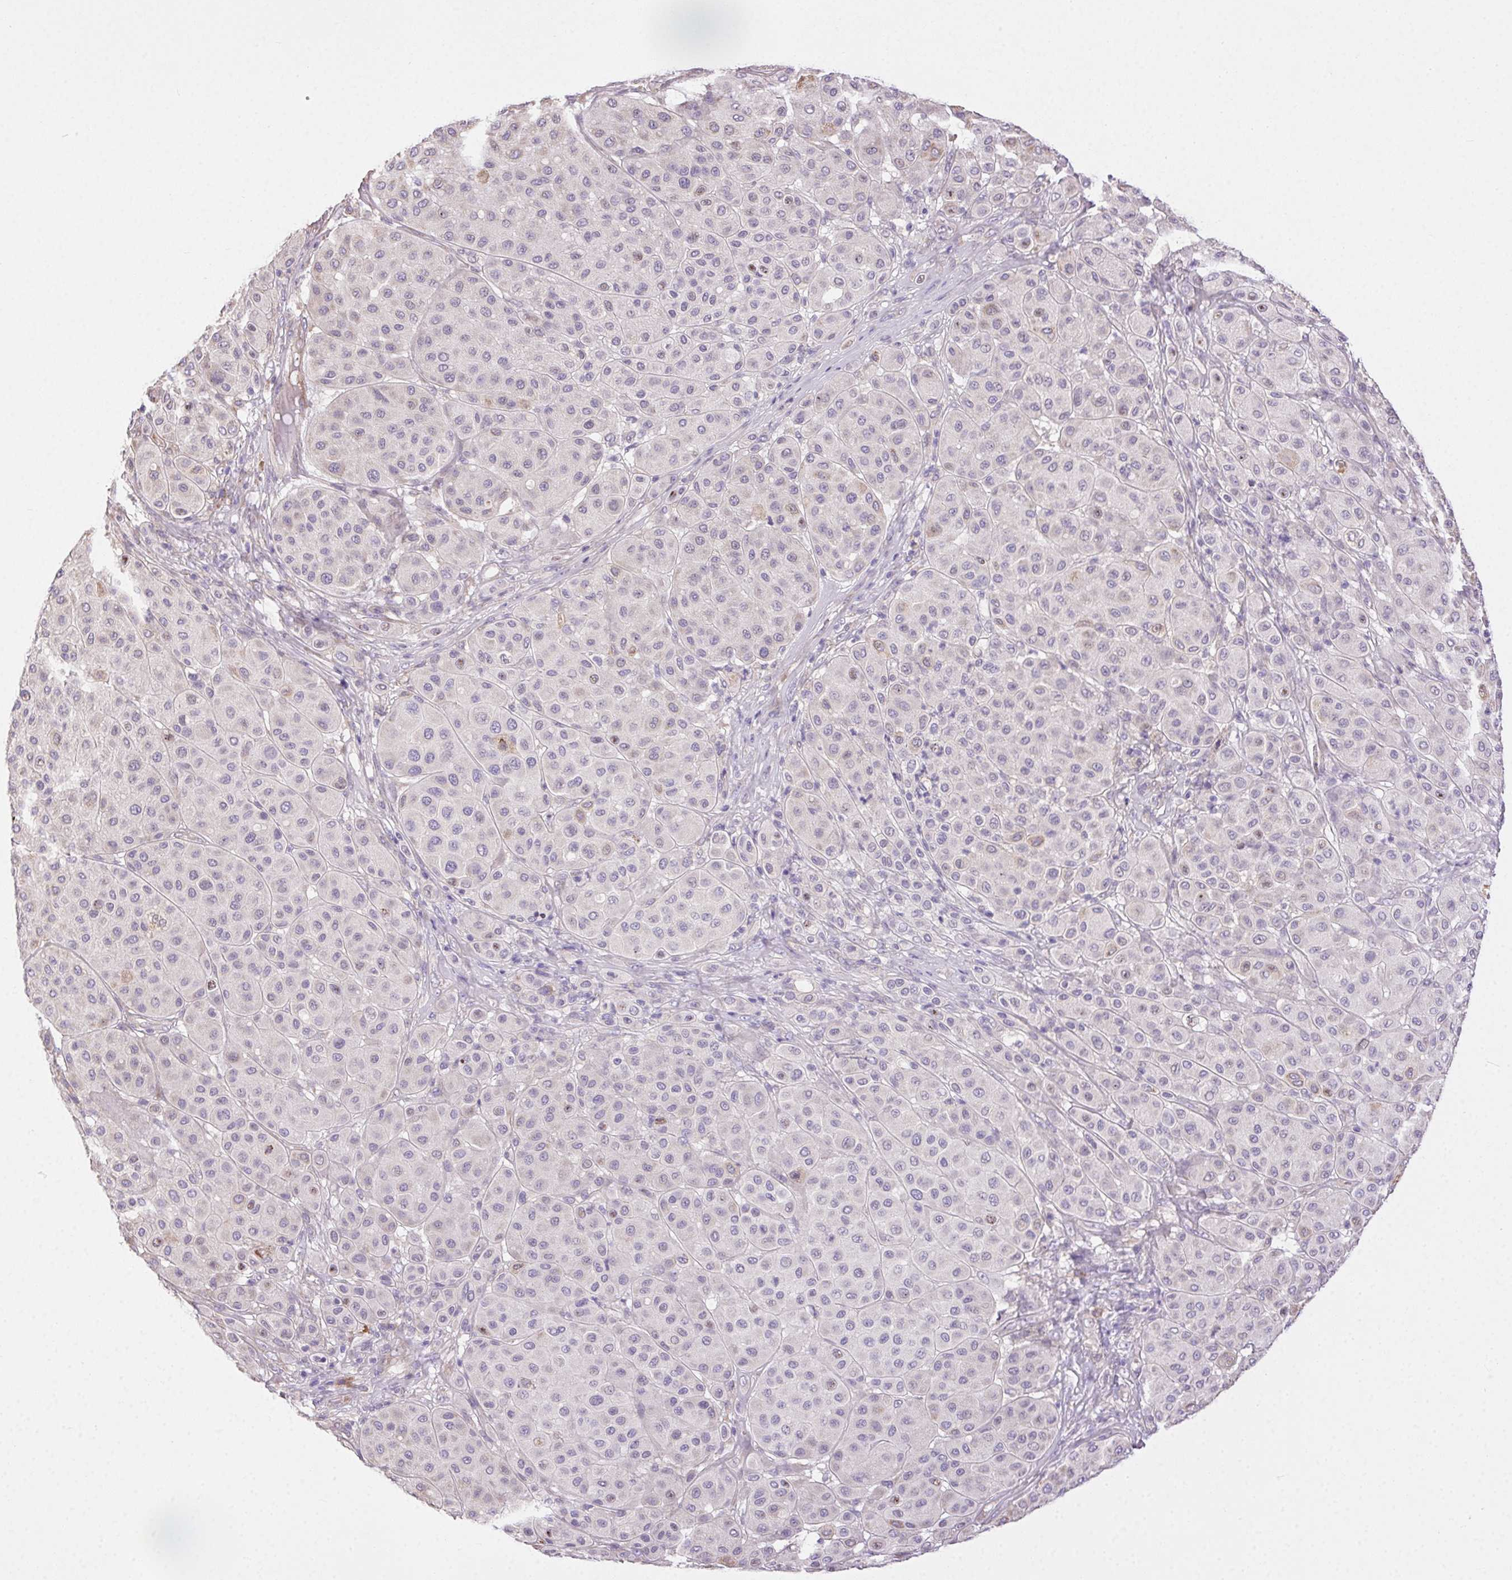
{"staining": {"intensity": "negative", "quantity": "none", "location": "none"}, "tissue": "melanoma", "cell_type": "Tumor cells", "image_type": "cancer", "snomed": [{"axis": "morphology", "description": "Malignant melanoma, Metastatic site"}, {"axis": "topography", "description": "Smooth muscle"}], "caption": "Immunohistochemistry of malignant melanoma (metastatic site) shows no positivity in tumor cells. (IHC, brightfield microscopy, high magnification).", "gene": "SNX31", "patient": {"sex": "male", "age": 41}}